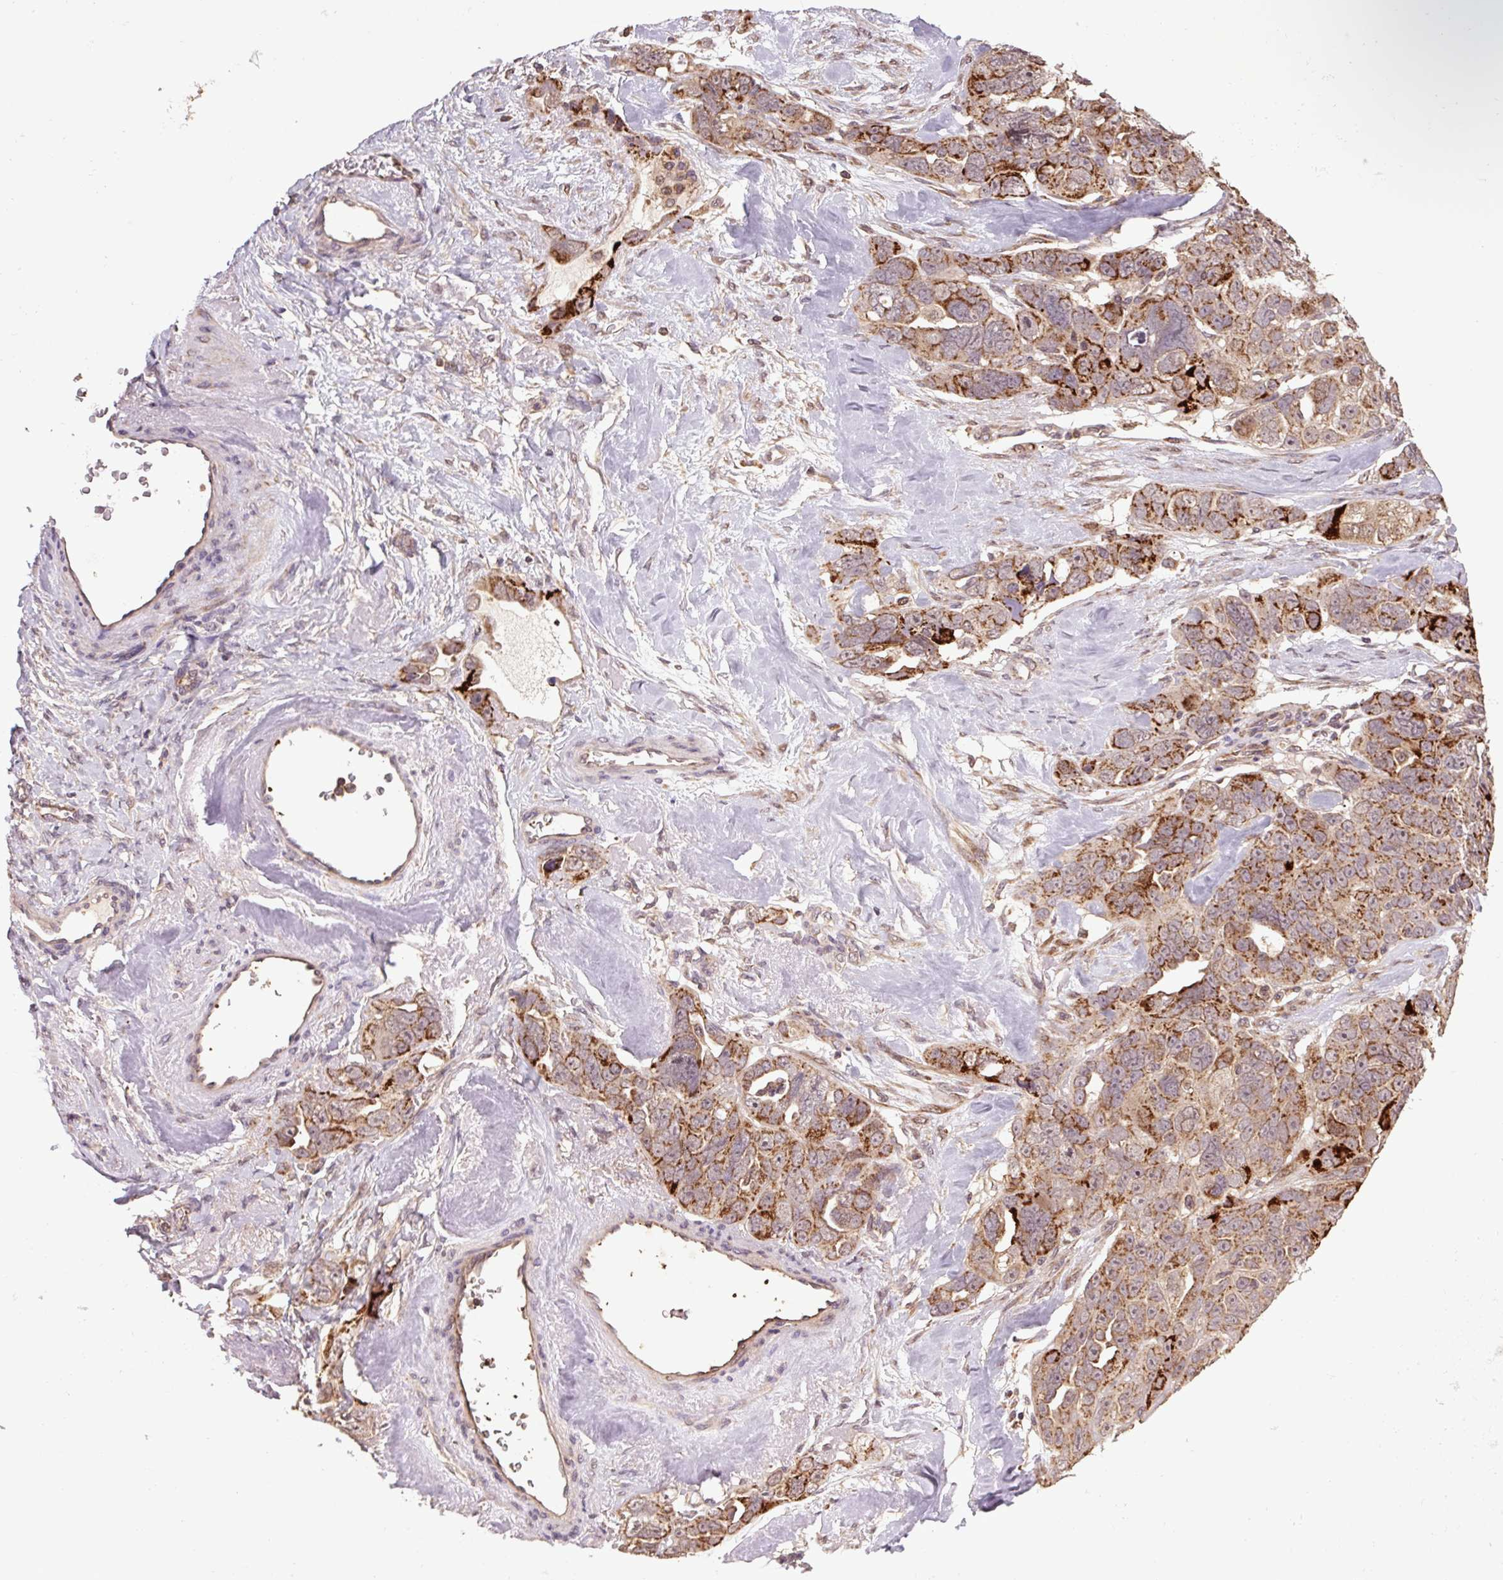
{"staining": {"intensity": "moderate", "quantity": ">75%", "location": "cytoplasmic/membranous"}, "tissue": "ovarian cancer", "cell_type": "Tumor cells", "image_type": "cancer", "snomed": [{"axis": "morphology", "description": "Cystadenocarcinoma, serous, NOS"}, {"axis": "topography", "description": "Ovary"}], "caption": "A micrograph of ovarian cancer (serous cystadenocarcinoma) stained for a protein shows moderate cytoplasmic/membranous brown staining in tumor cells.", "gene": "TMEM160", "patient": {"sex": "female", "age": 63}}